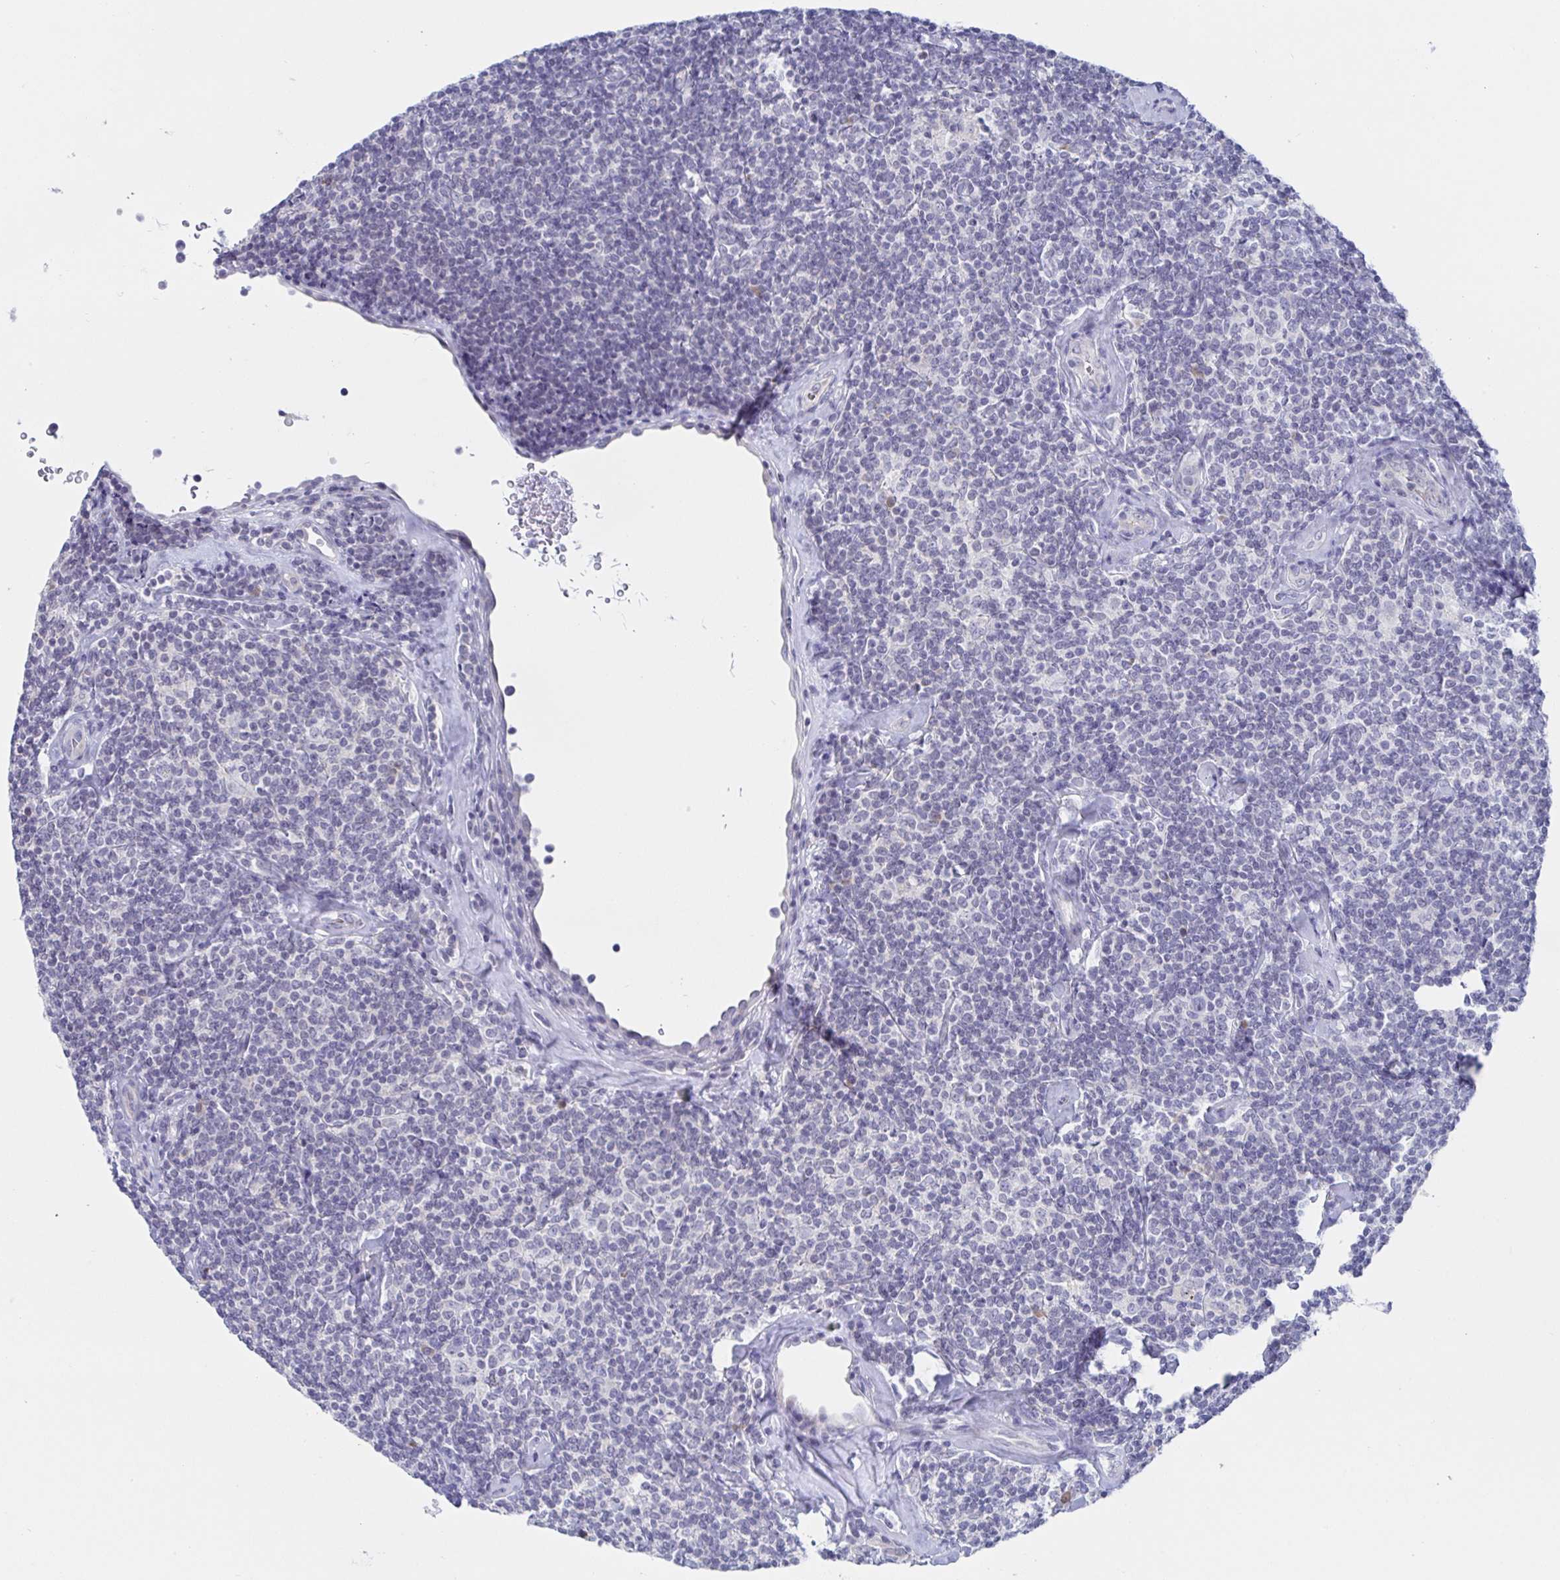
{"staining": {"intensity": "negative", "quantity": "none", "location": "none"}, "tissue": "lymphoma", "cell_type": "Tumor cells", "image_type": "cancer", "snomed": [{"axis": "morphology", "description": "Malignant lymphoma, non-Hodgkin's type, Low grade"}, {"axis": "topography", "description": "Lymph node"}], "caption": "The photomicrograph exhibits no staining of tumor cells in lymphoma.", "gene": "SIAH3", "patient": {"sex": "female", "age": 56}}